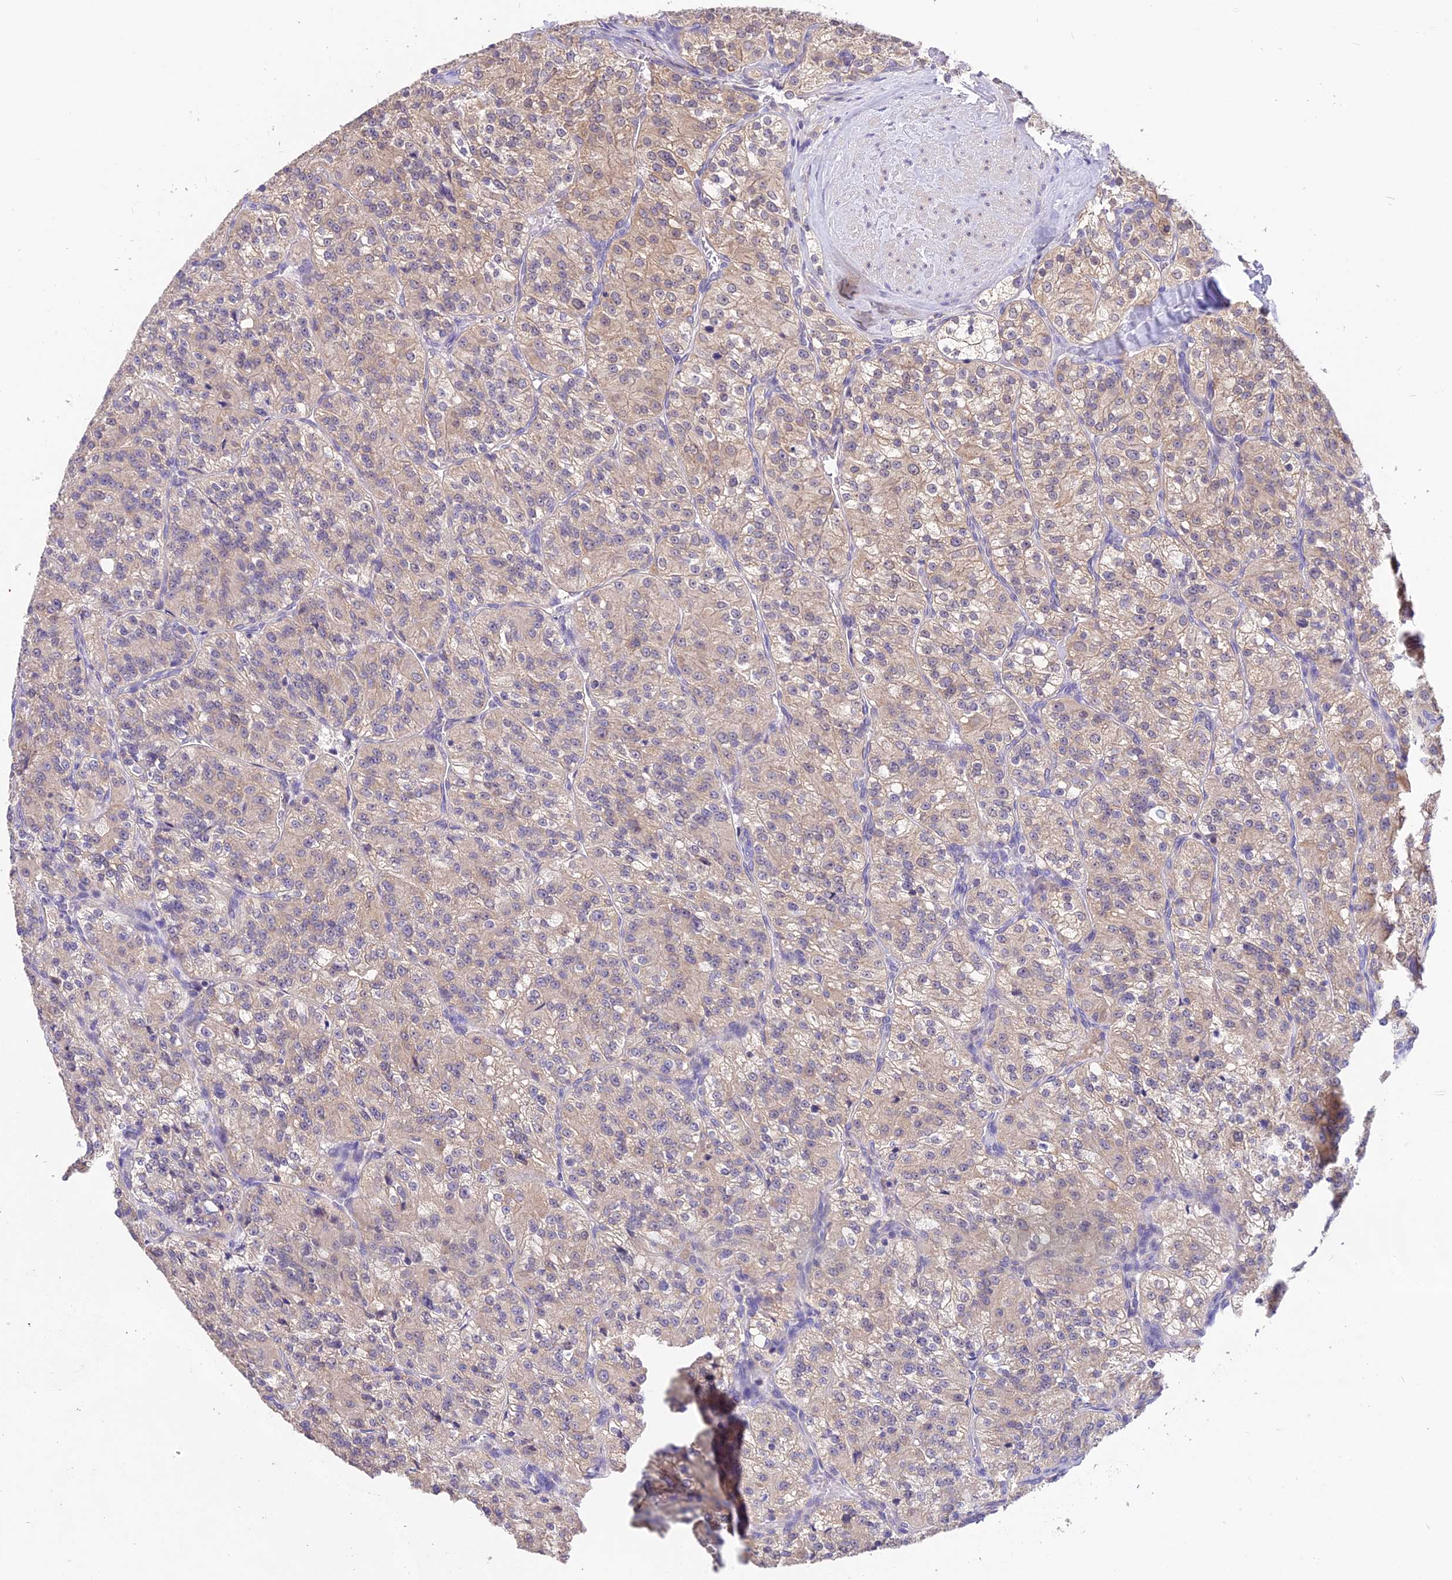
{"staining": {"intensity": "moderate", "quantity": ">75%", "location": "cytoplasmic/membranous"}, "tissue": "renal cancer", "cell_type": "Tumor cells", "image_type": "cancer", "snomed": [{"axis": "morphology", "description": "Adenocarcinoma, NOS"}, {"axis": "topography", "description": "Kidney"}], "caption": "Immunohistochemical staining of human renal cancer (adenocarcinoma) reveals medium levels of moderate cytoplasmic/membranous expression in approximately >75% of tumor cells.", "gene": "PGK1", "patient": {"sex": "female", "age": 63}}